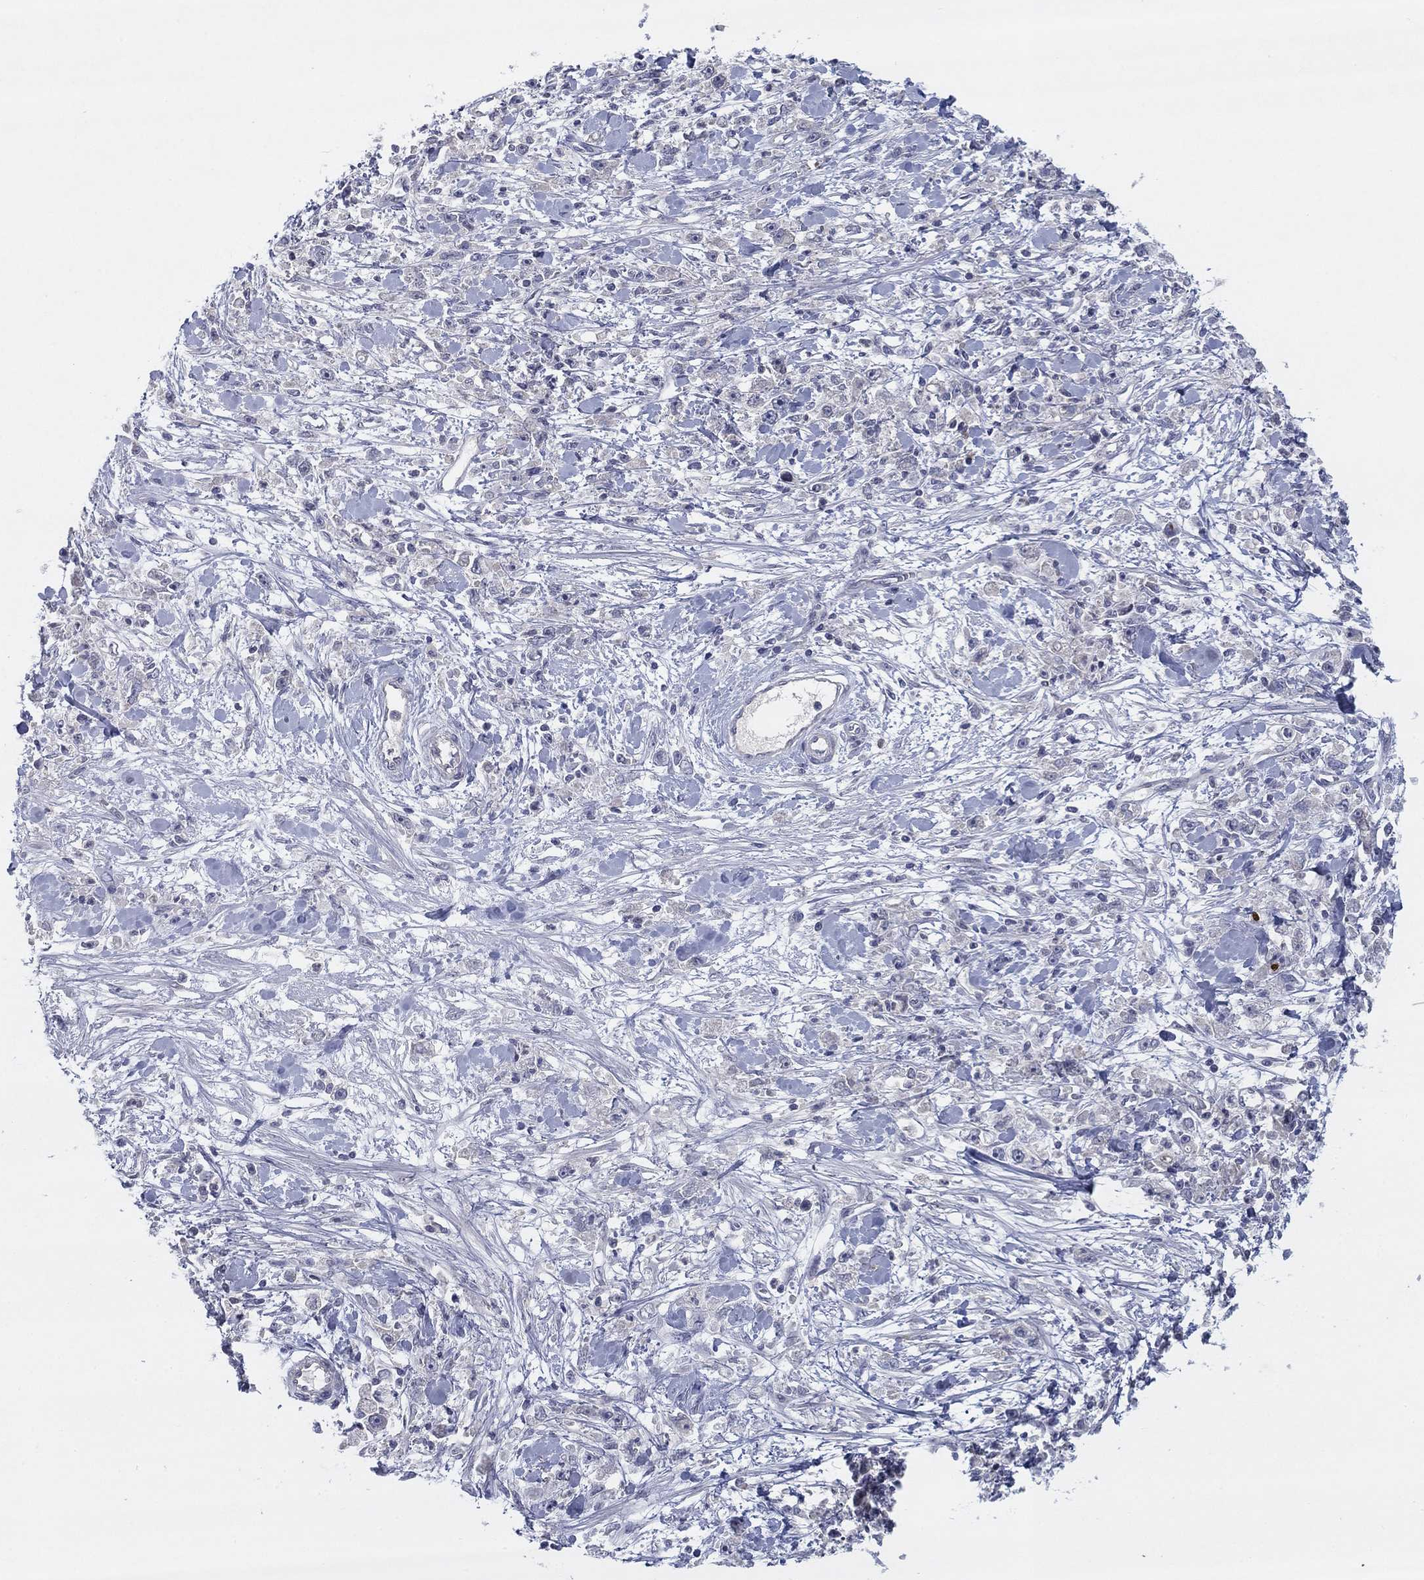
{"staining": {"intensity": "negative", "quantity": "none", "location": "none"}, "tissue": "stomach cancer", "cell_type": "Tumor cells", "image_type": "cancer", "snomed": [{"axis": "morphology", "description": "Adenocarcinoma, NOS"}, {"axis": "topography", "description": "Stomach"}], "caption": "IHC photomicrograph of stomach cancer (adenocarcinoma) stained for a protein (brown), which shows no staining in tumor cells.", "gene": "AMN1", "patient": {"sex": "female", "age": 59}}